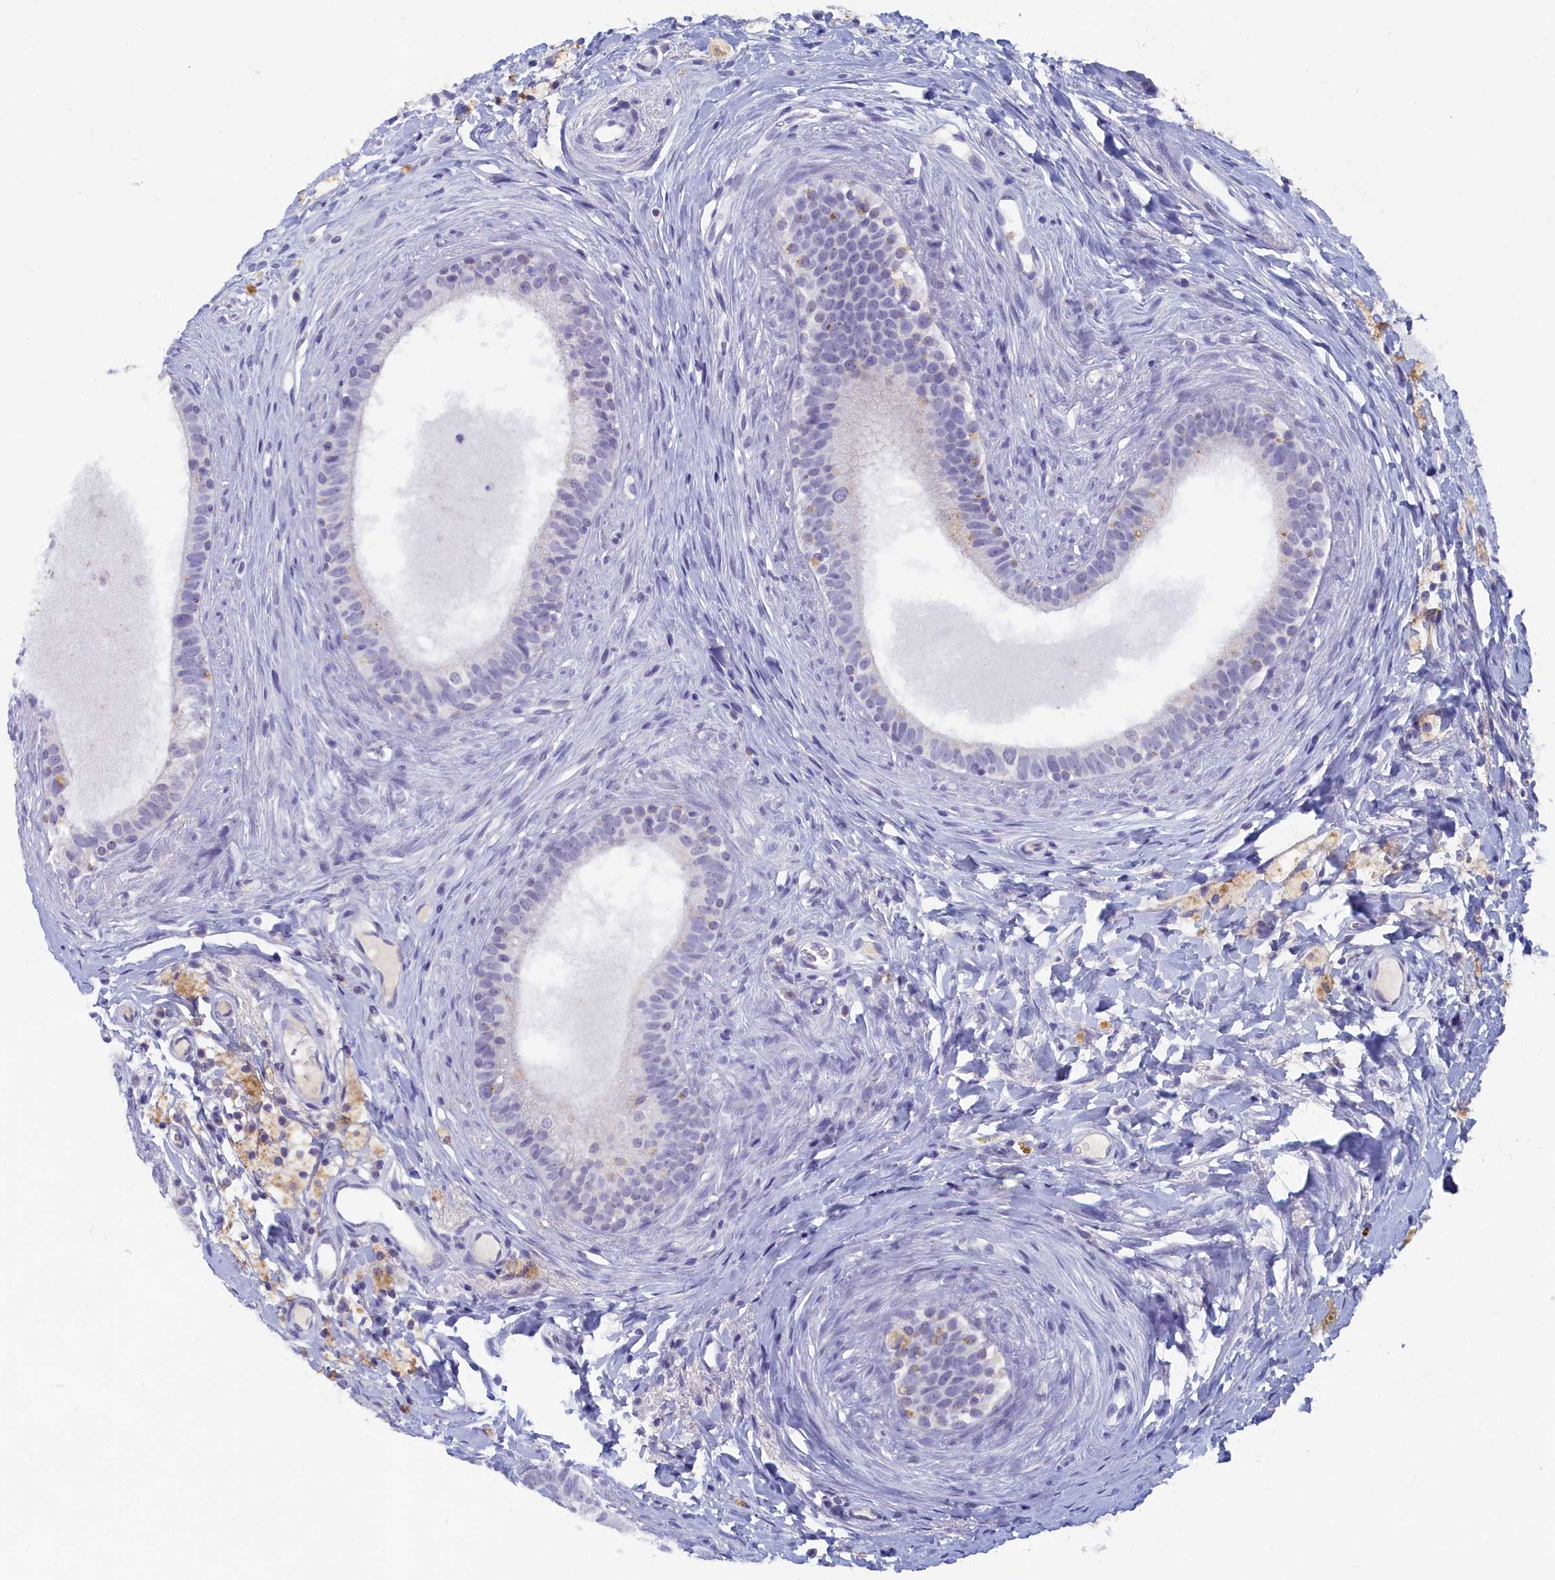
{"staining": {"intensity": "negative", "quantity": "none", "location": "none"}, "tissue": "epididymis", "cell_type": "Glandular cells", "image_type": "normal", "snomed": [{"axis": "morphology", "description": "Normal tissue, NOS"}, {"axis": "topography", "description": "Epididymis"}], "caption": "This is an immunohistochemistry (IHC) histopathology image of unremarkable epididymis. There is no positivity in glandular cells.", "gene": "LRIF1", "patient": {"sex": "male", "age": 80}}